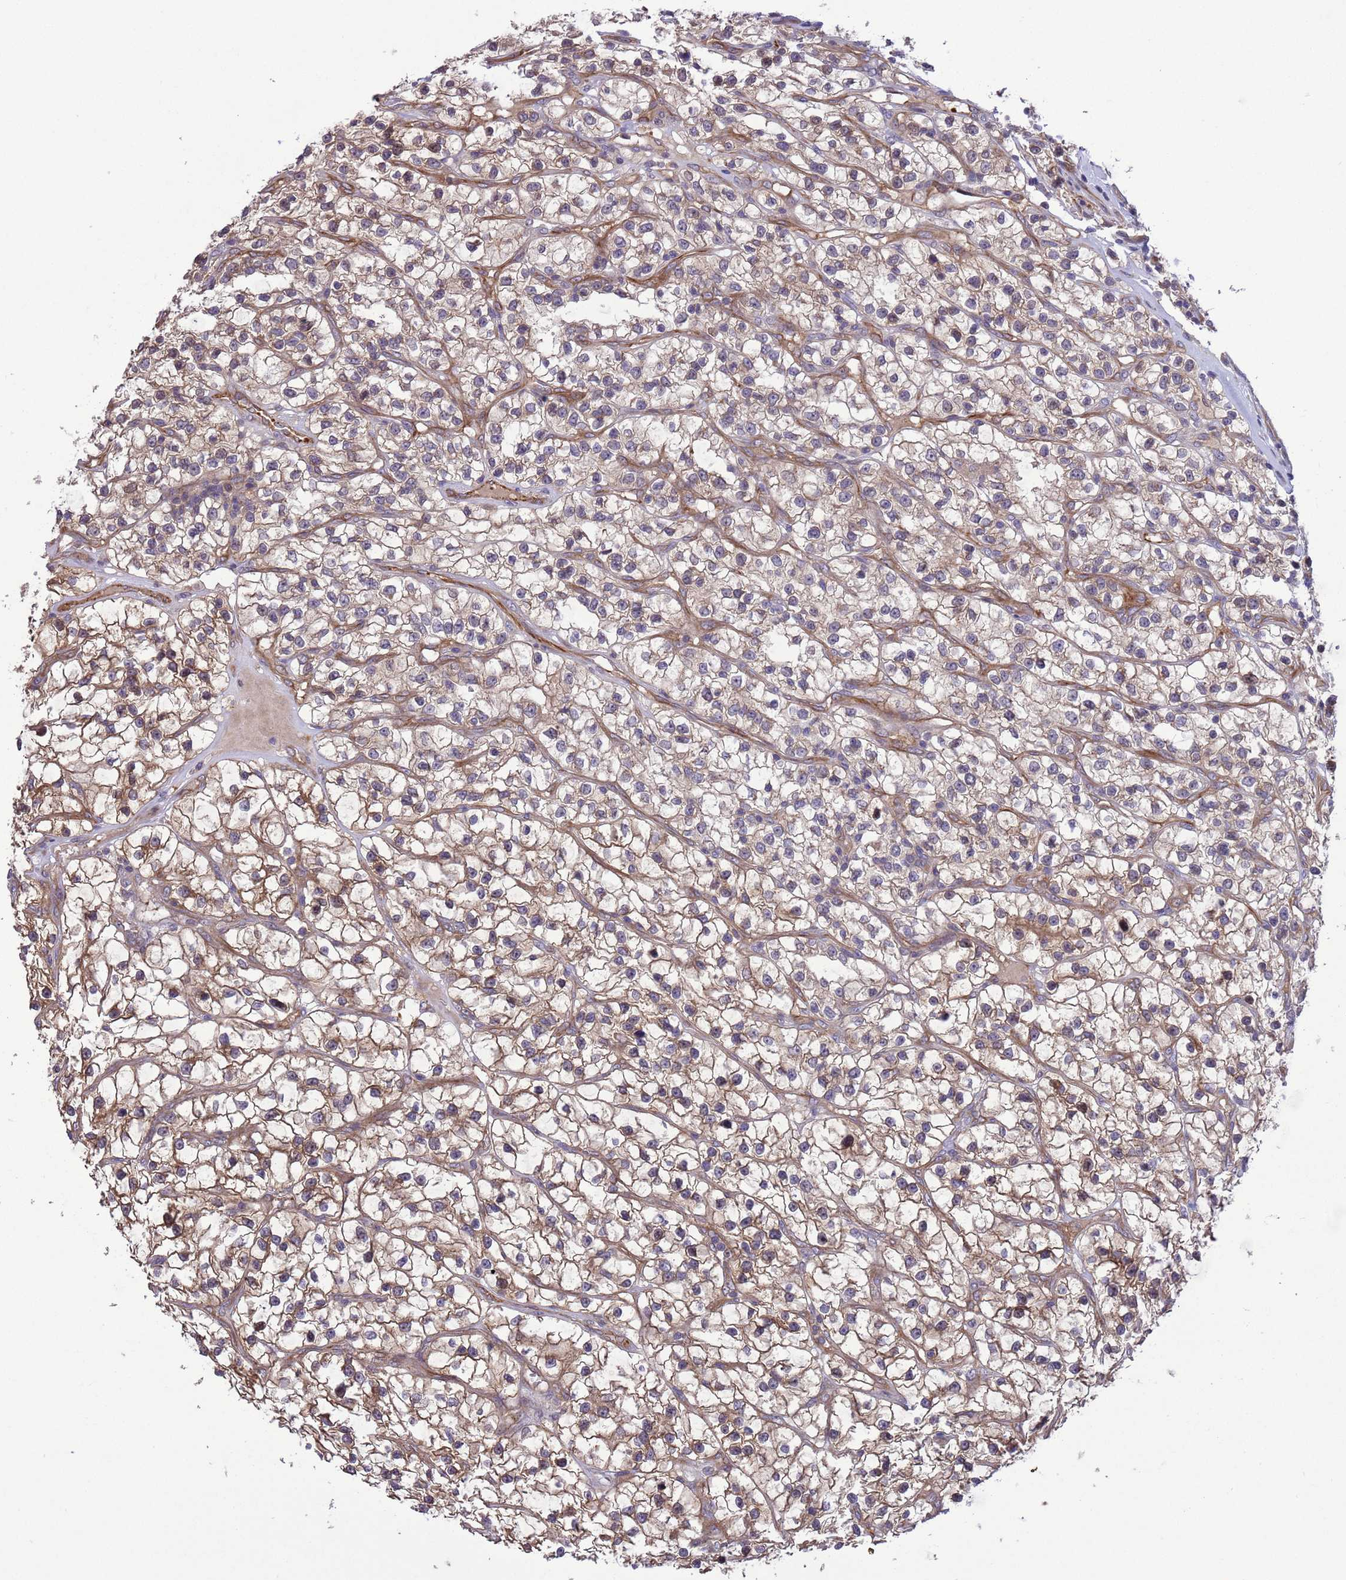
{"staining": {"intensity": "weak", "quantity": "25%-75%", "location": "cytoplasmic/membranous"}, "tissue": "renal cancer", "cell_type": "Tumor cells", "image_type": "cancer", "snomed": [{"axis": "morphology", "description": "Adenocarcinoma, NOS"}, {"axis": "topography", "description": "Kidney"}], "caption": "A brown stain shows weak cytoplasmic/membranous positivity of a protein in renal cancer (adenocarcinoma) tumor cells.", "gene": "GJA10", "patient": {"sex": "female", "age": 57}}